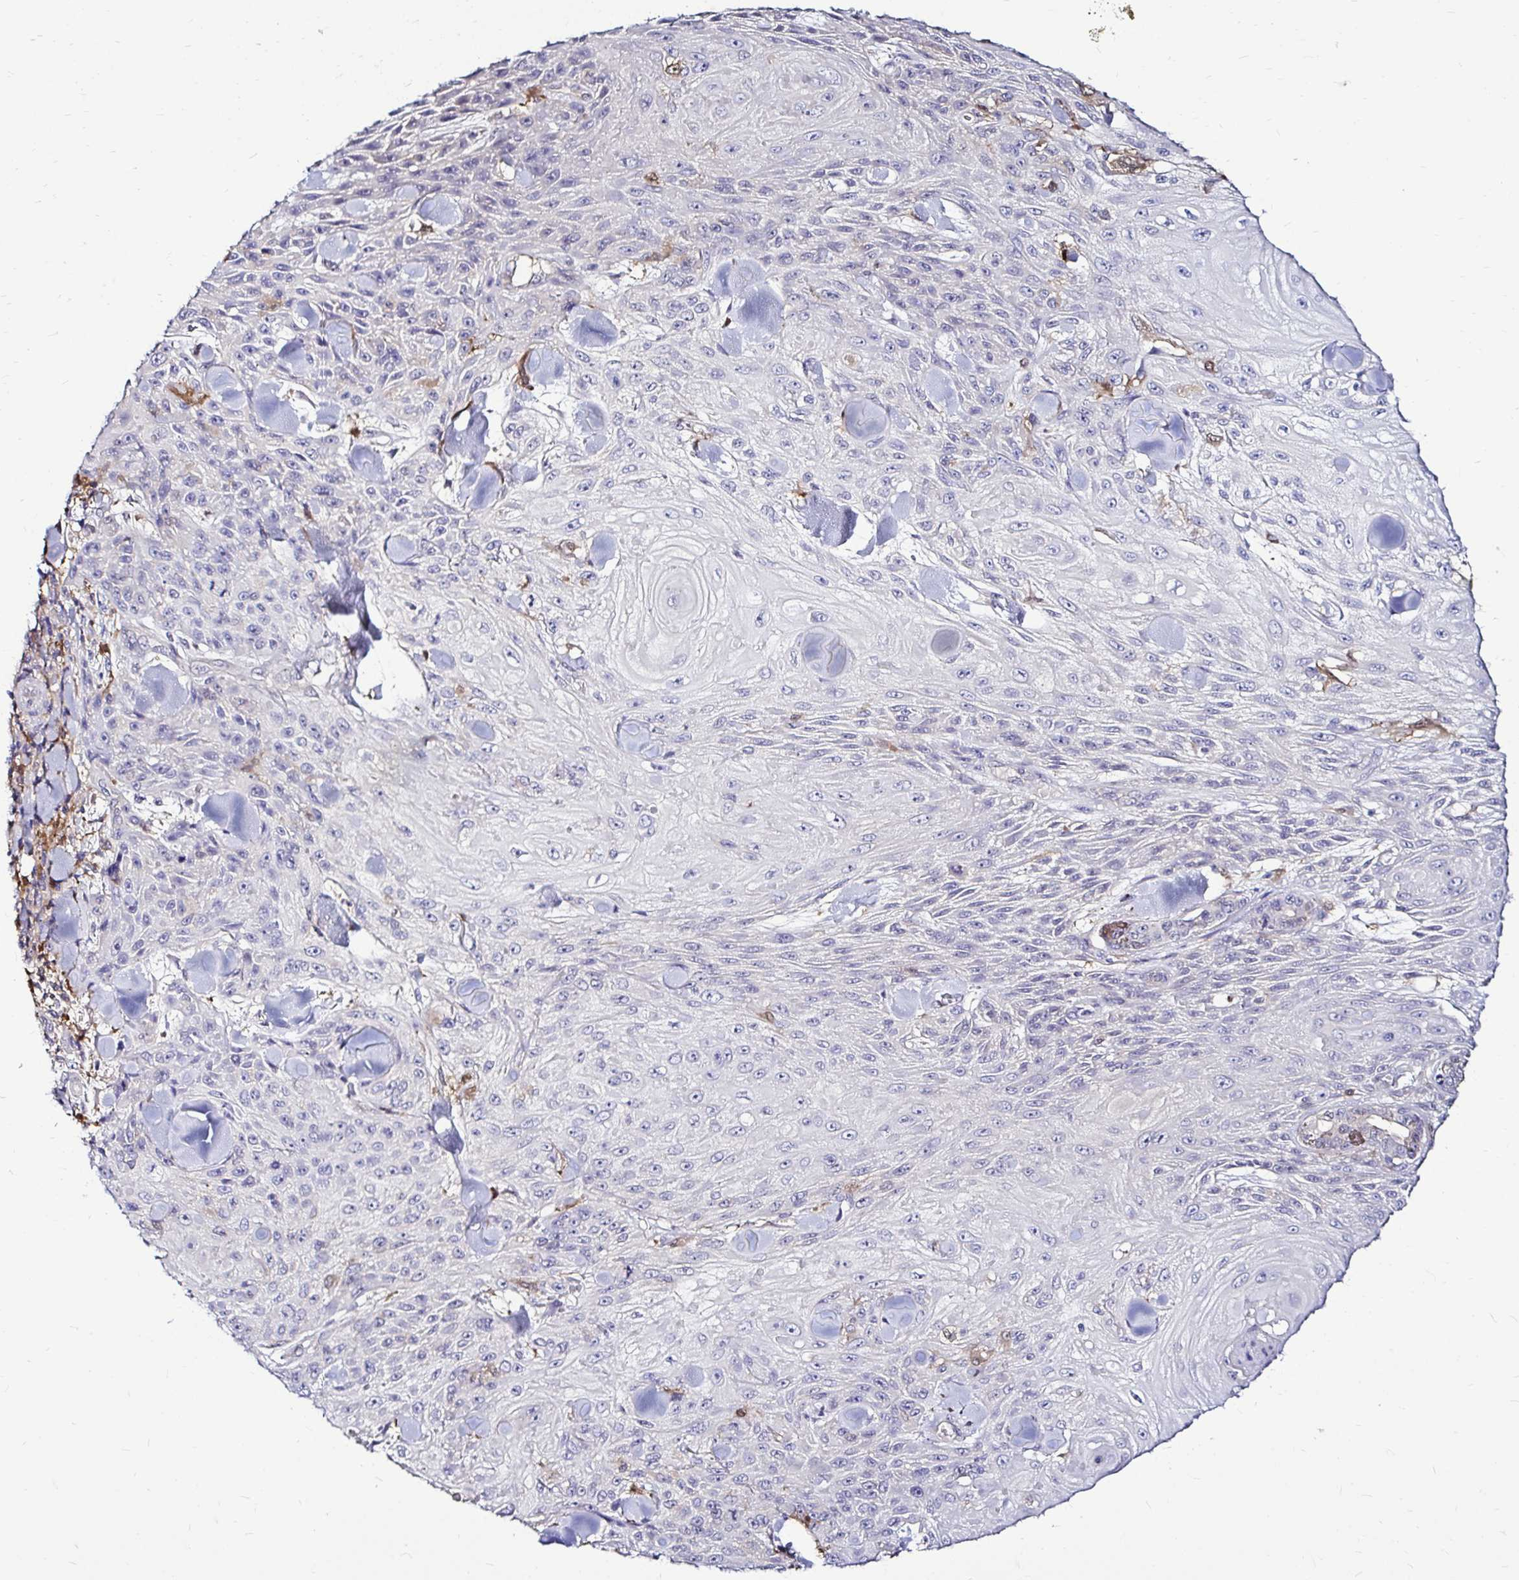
{"staining": {"intensity": "negative", "quantity": "none", "location": "none"}, "tissue": "skin cancer", "cell_type": "Tumor cells", "image_type": "cancer", "snomed": [{"axis": "morphology", "description": "Squamous cell carcinoma, NOS"}, {"axis": "topography", "description": "Skin"}], "caption": "DAB (3,3'-diaminobenzidine) immunohistochemical staining of human squamous cell carcinoma (skin) displays no significant expression in tumor cells.", "gene": "IDH1", "patient": {"sex": "male", "age": 88}}